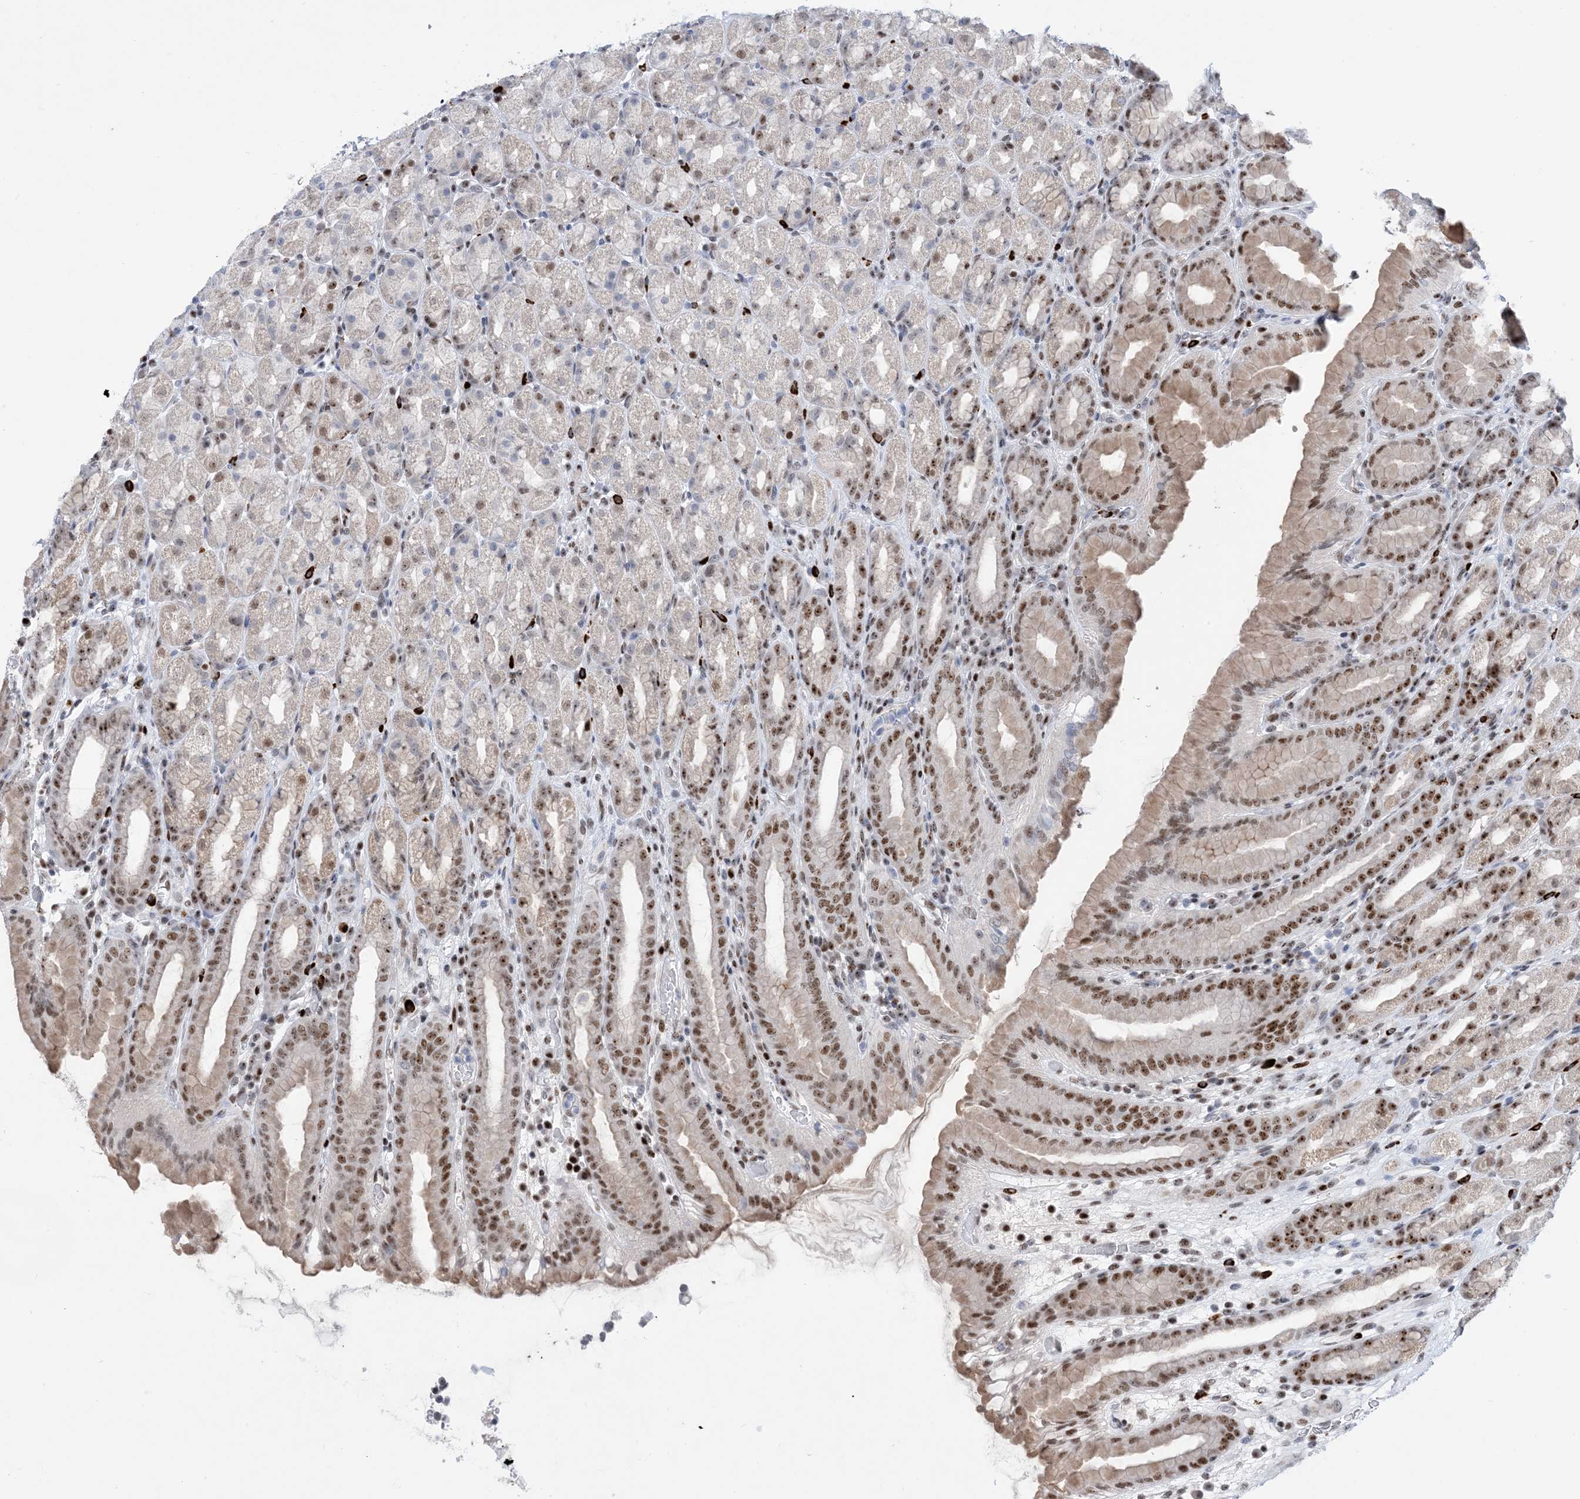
{"staining": {"intensity": "moderate", "quantity": ">75%", "location": "nuclear"}, "tissue": "stomach", "cell_type": "Glandular cells", "image_type": "normal", "snomed": [{"axis": "morphology", "description": "Normal tissue, NOS"}, {"axis": "topography", "description": "Stomach, upper"}], "caption": "Normal stomach shows moderate nuclear positivity in approximately >75% of glandular cells, visualized by immunohistochemistry. (DAB = brown stain, brightfield microscopy at high magnification).", "gene": "TSPYL1", "patient": {"sex": "male", "age": 68}}